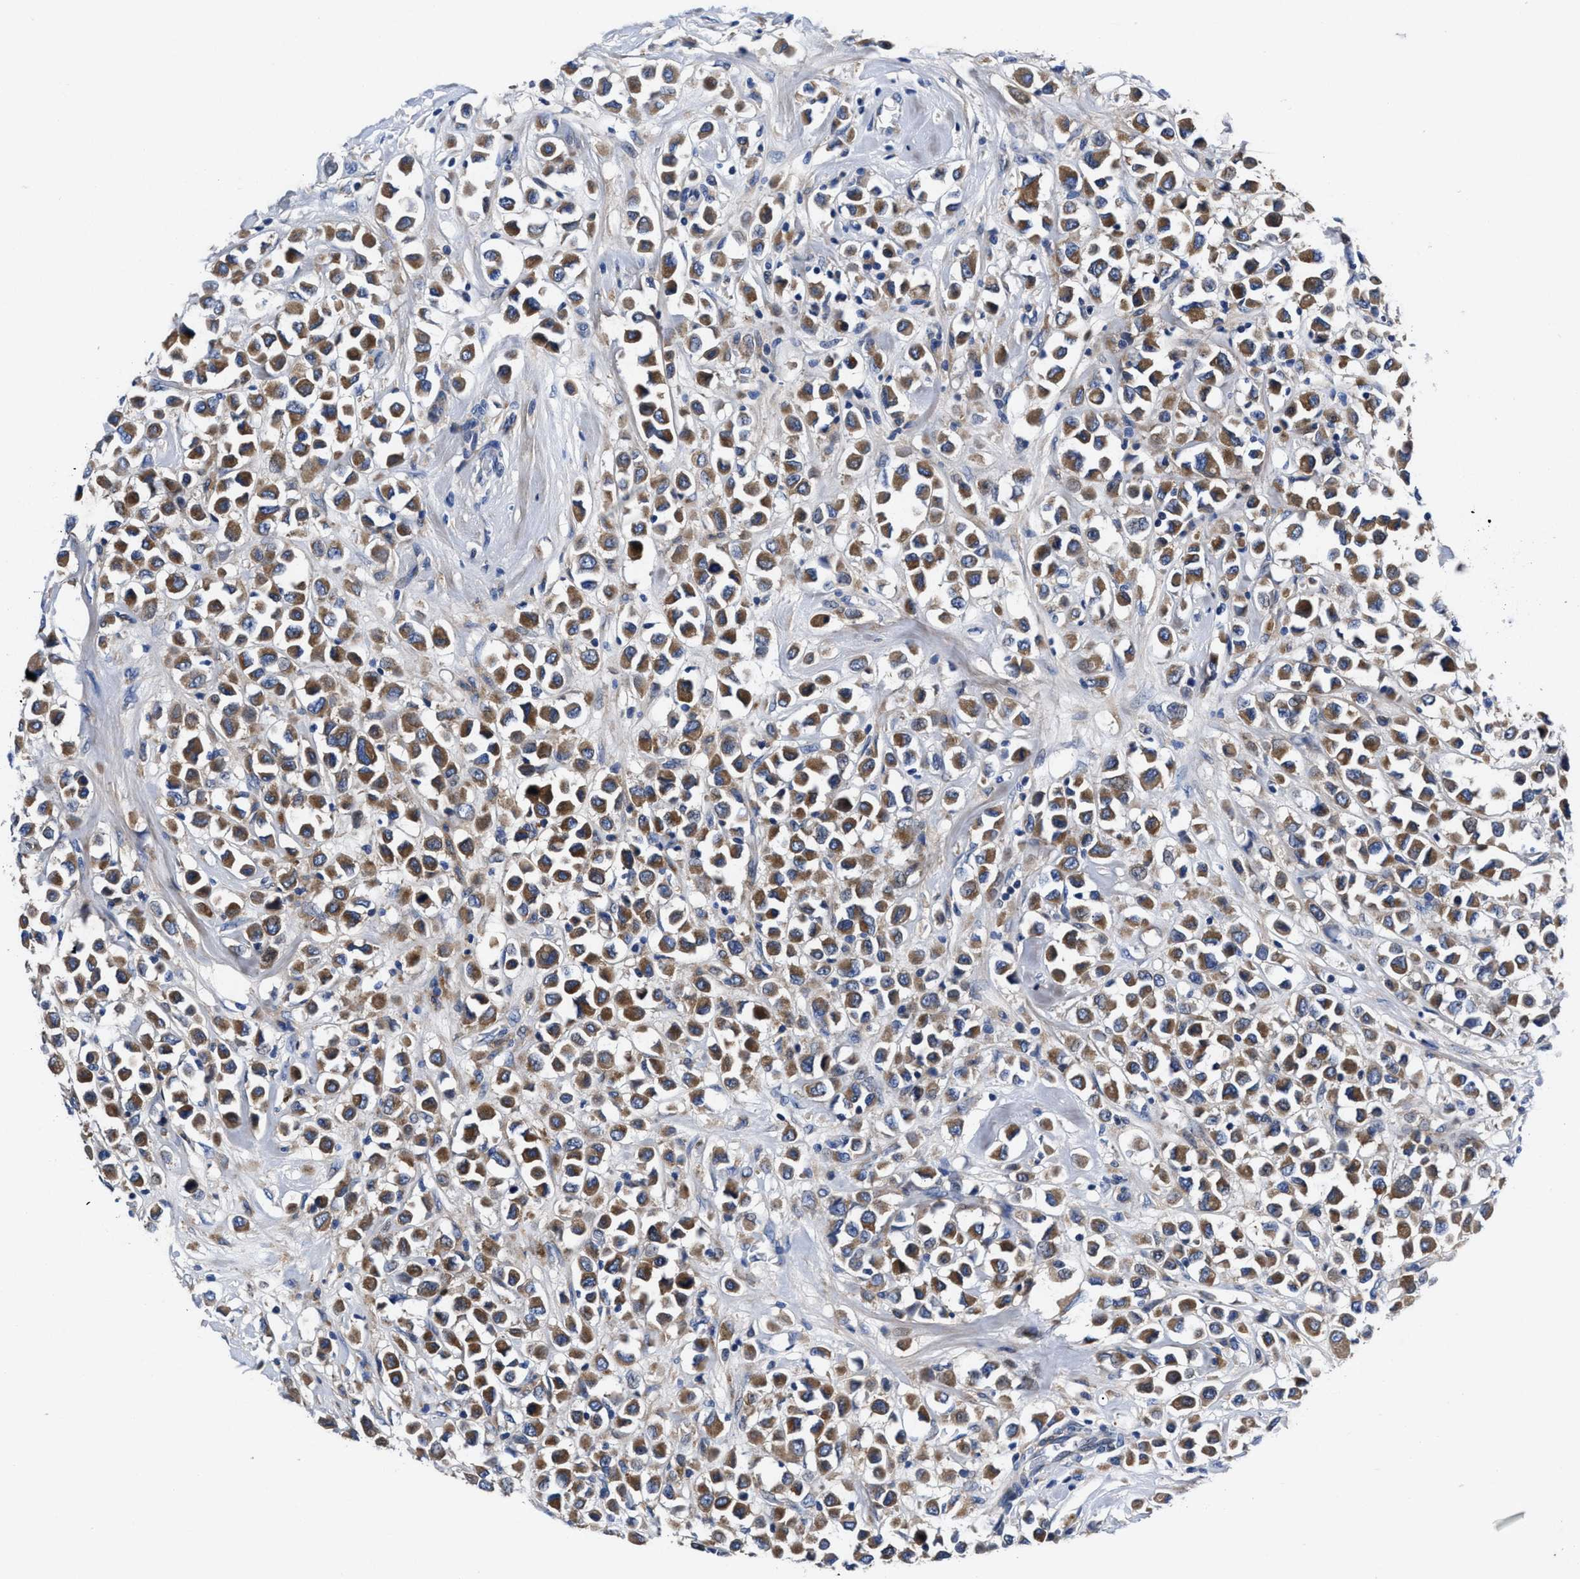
{"staining": {"intensity": "moderate", "quantity": ">75%", "location": "cytoplasmic/membranous"}, "tissue": "breast cancer", "cell_type": "Tumor cells", "image_type": "cancer", "snomed": [{"axis": "morphology", "description": "Duct carcinoma"}, {"axis": "topography", "description": "Breast"}], "caption": "Immunohistochemistry (IHC) image of human invasive ductal carcinoma (breast) stained for a protein (brown), which exhibits medium levels of moderate cytoplasmic/membranous expression in approximately >75% of tumor cells.", "gene": "DHRS13", "patient": {"sex": "female", "age": 61}}